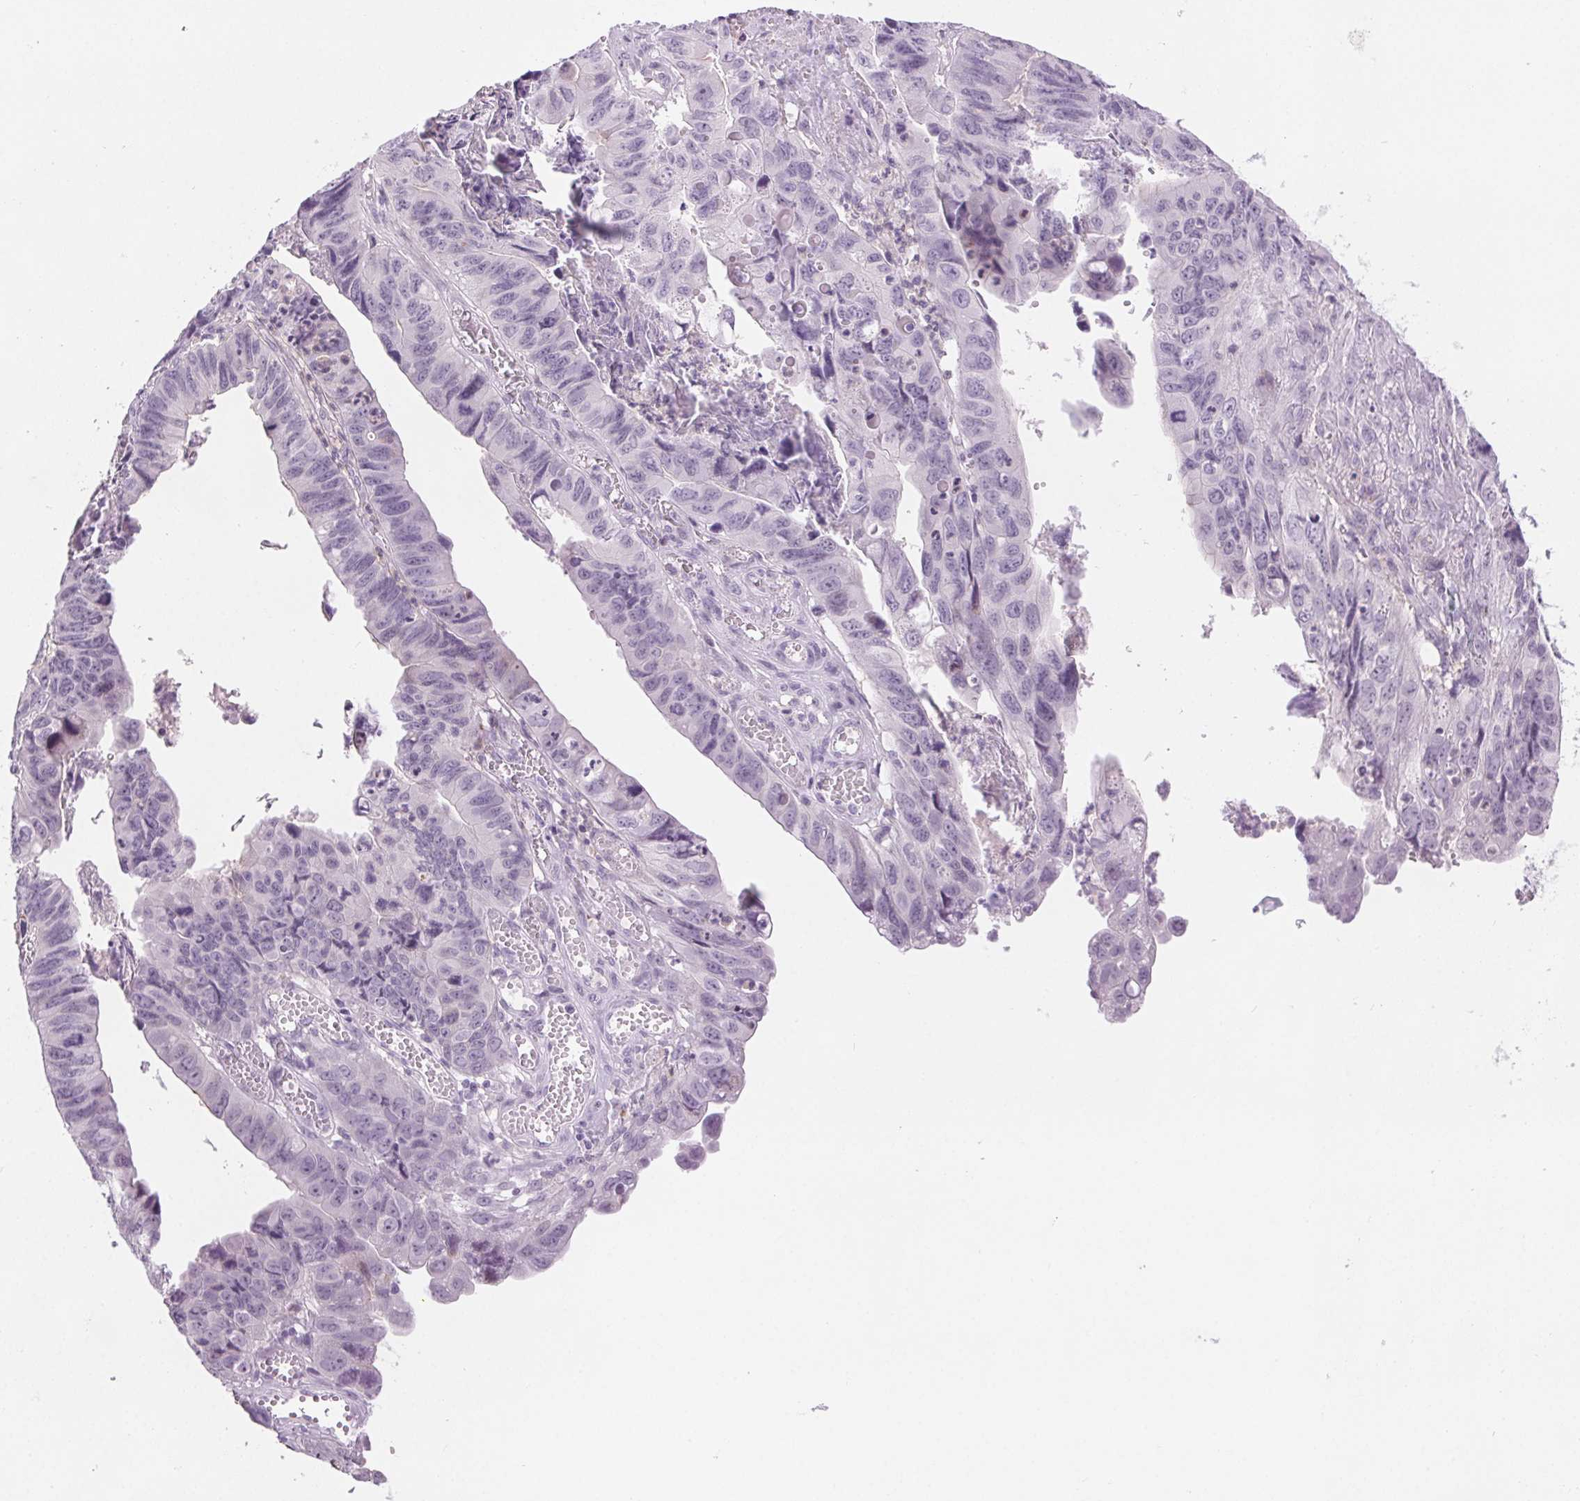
{"staining": {"intensity": "negative", "quantity": "none", "location": "none"}, "tissue": "stomach cancer", "cell_type": "Tumor cells", "image_type": "cancer", "snomed": [{"axis": "morphology", "description": "Adenocarcinoma, NOS"}, {"axis": "topography", "description": "Stomach, lower"}], "caption": "Immunohistochemistry (IHC) histopathology image of neoplastic tissue: human stomach adenocarcinoma stained with DAB displays no significant protein staining in tumor cells.", "gene": "SLC6A19", "patient": {"sex": "male", "age": 77}}